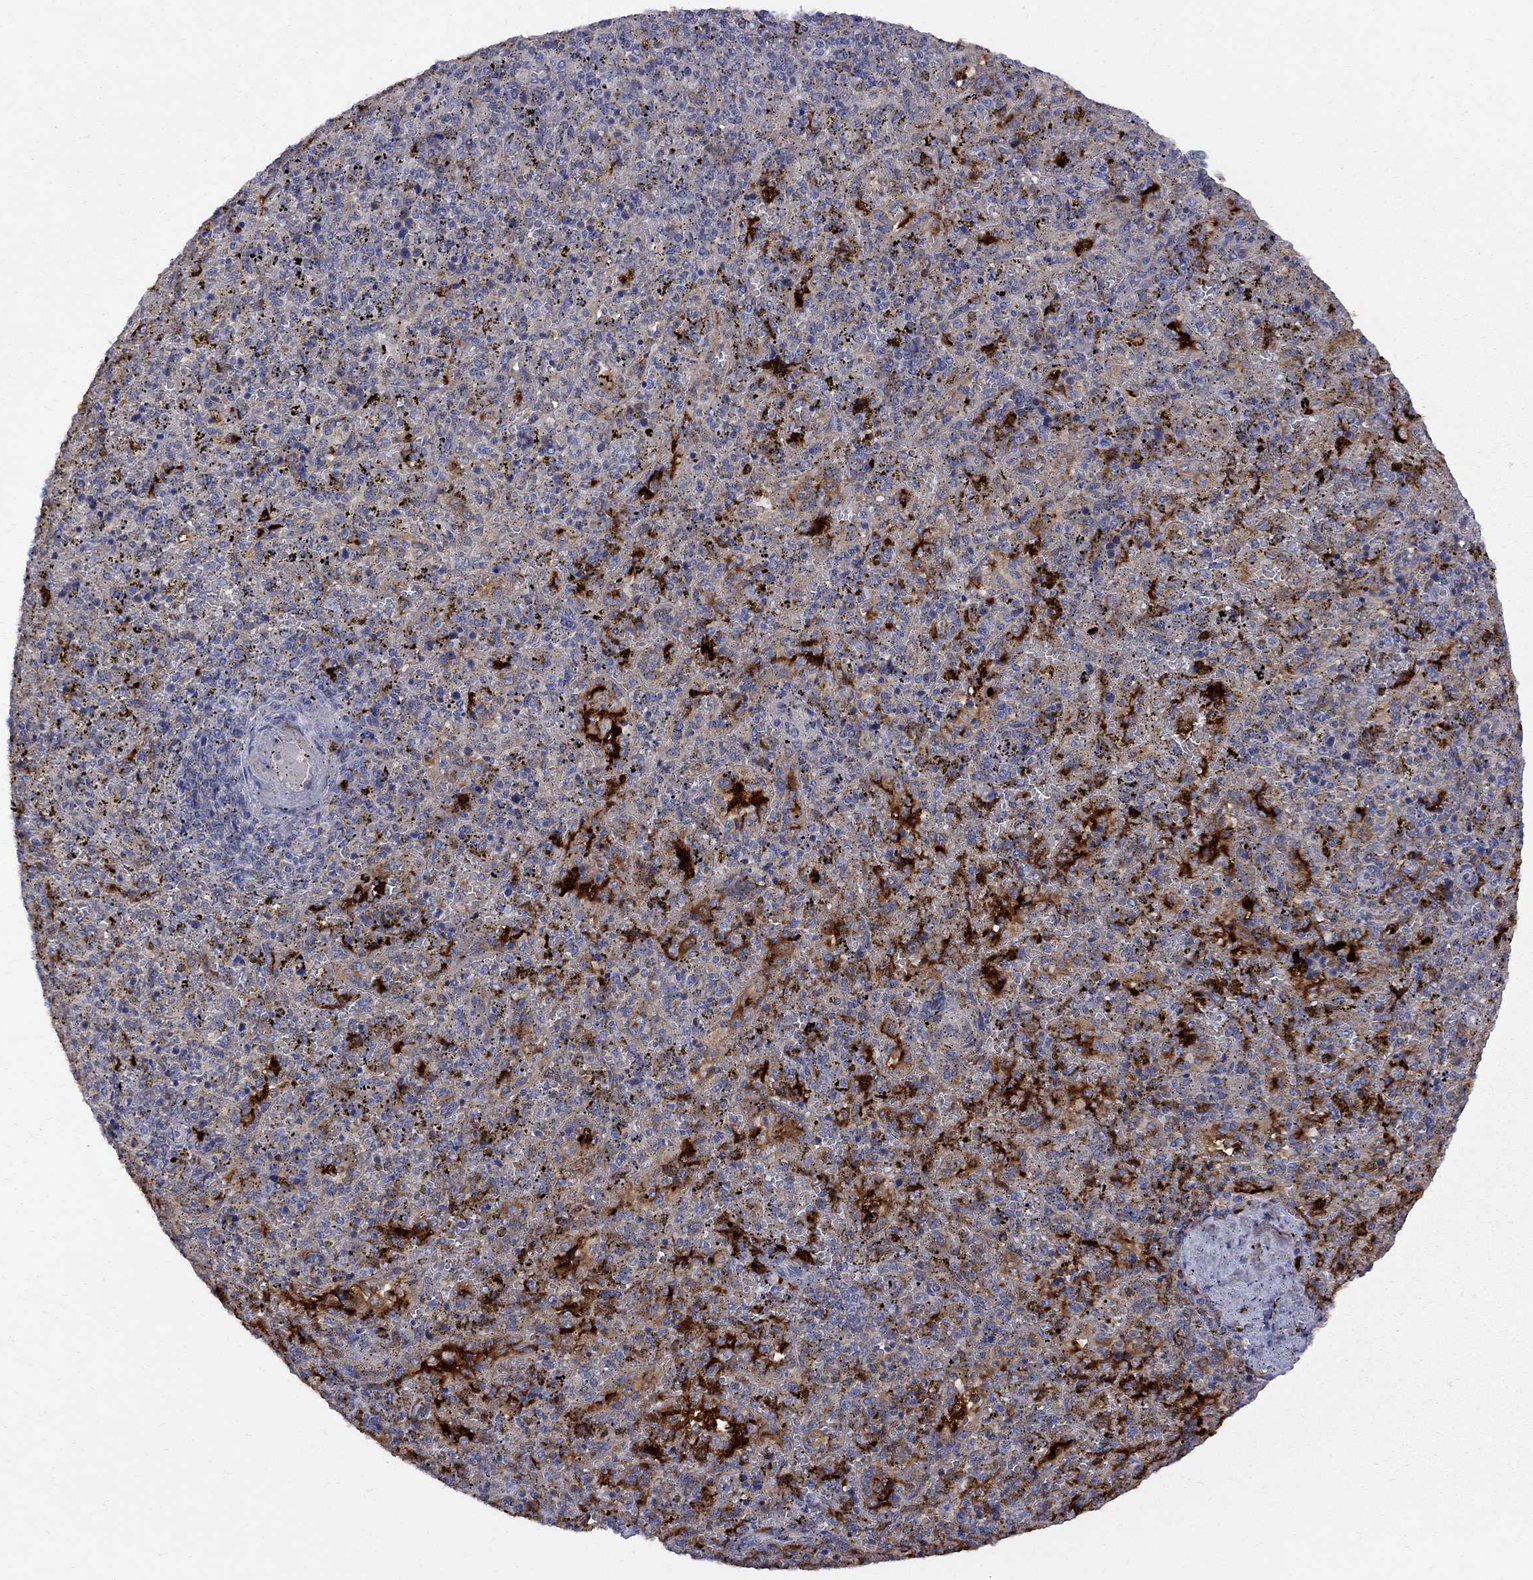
{"staining": {"intensity": "strong", "quantity": "<25%", "location": "cytoplasmic/membranous"}, "tissue": "spleen", "cell_type": "Cells in red pulp", "image_type": "normal", "snomed": [{"axis": "morphology", "description": "Normal tissue, NOS"}, {"axis": "topography", "description": "Spleen"}], "caption": "The image exhibits a brown stain indicating the presence of a protein in the cytoplasmic/membranous of cells in red pulp in spleen.", "gene": "MTHFR", "patient": {"sex": "female", "age": 50}}